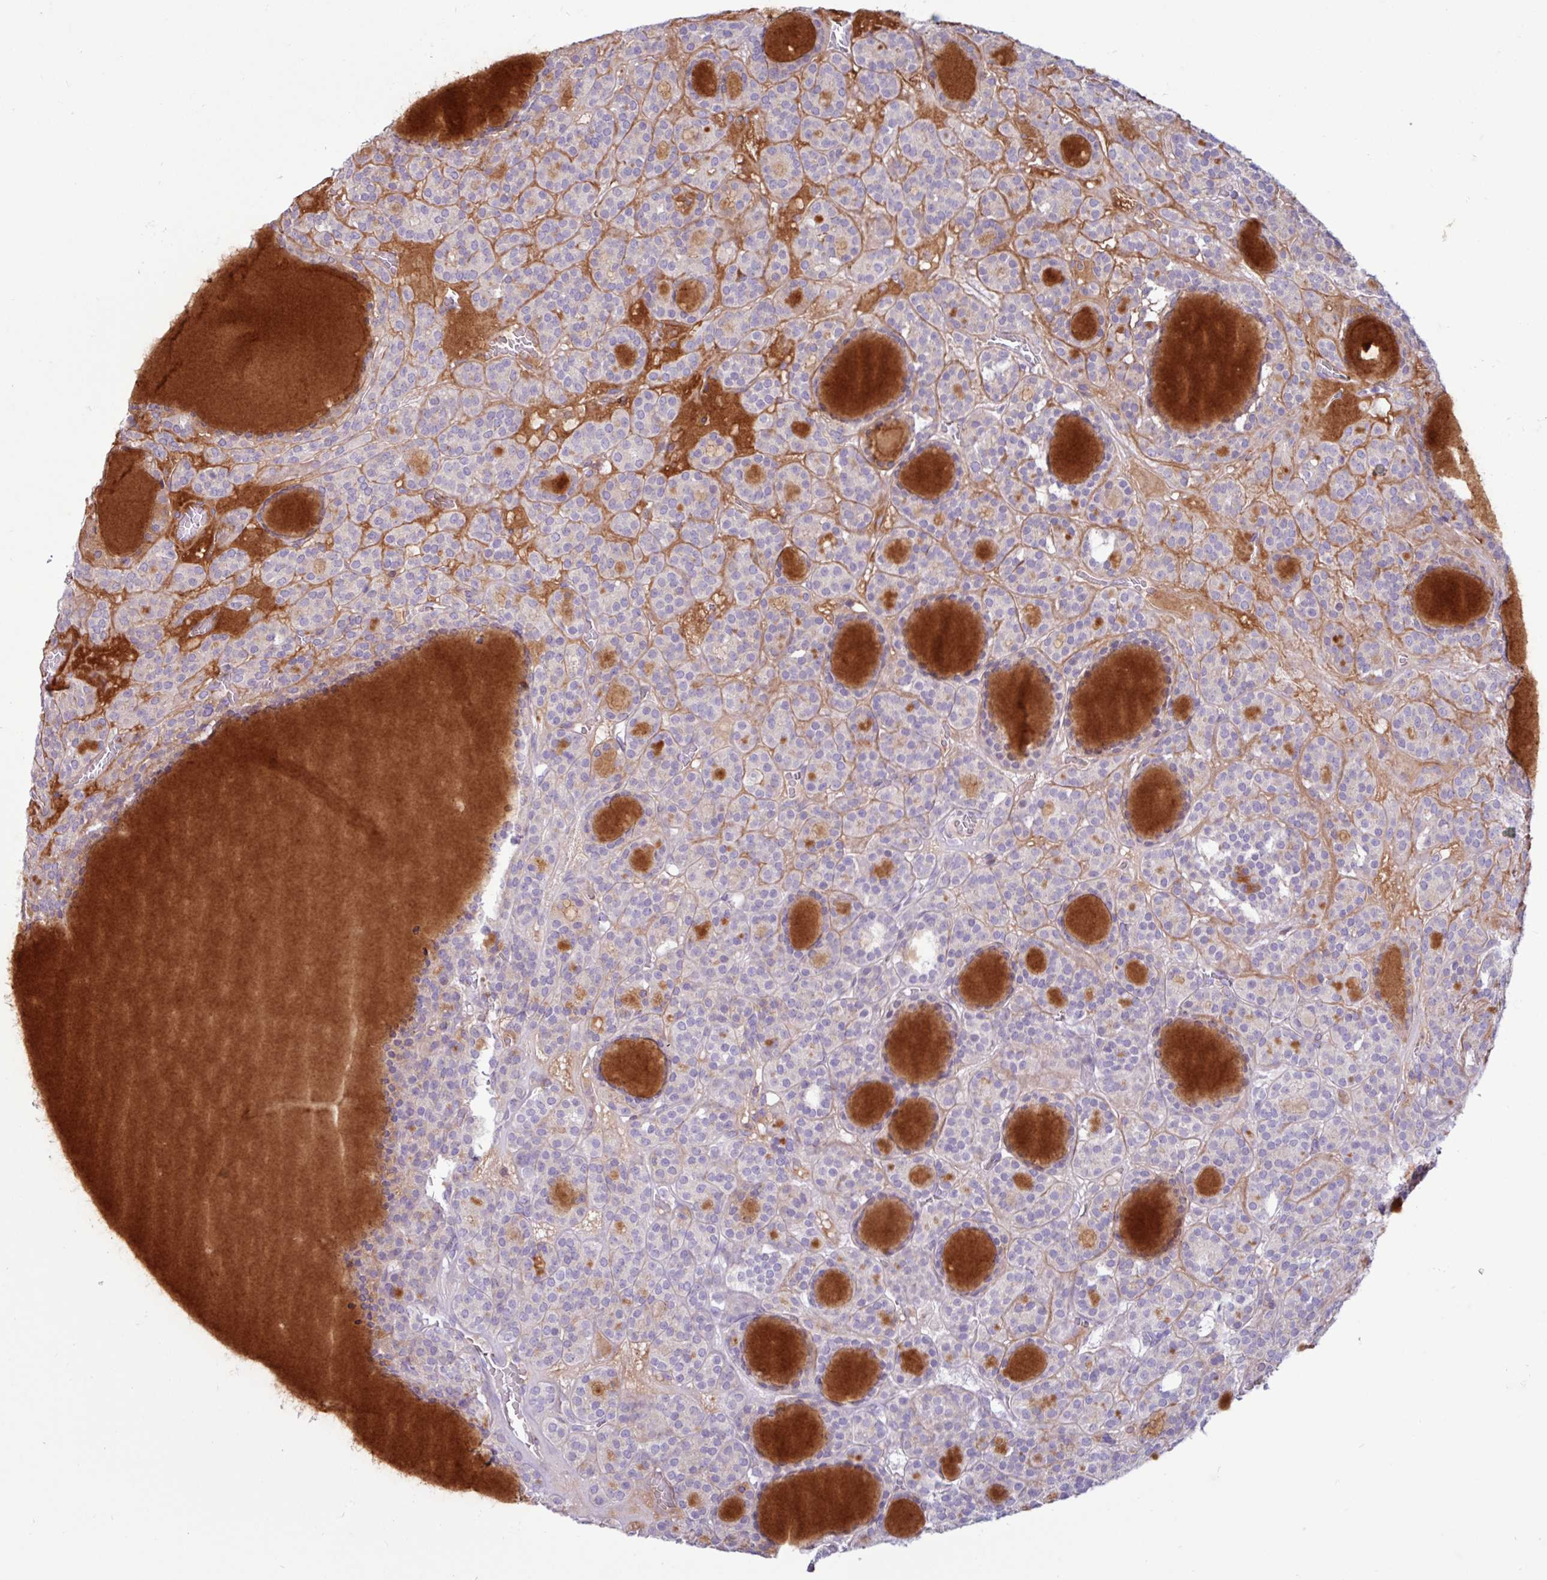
{"staining": {"intensity": "weak", "quantity": "25%-75%", "location": "cytoplasmic/membranous"}, "tissue": "thyroid cancer", "cell_type": "Tumor cells", "image_type": "cancer", "snomed": [{"axis": "morphology", "description": "Follicular adenoma carcinoma, NOS"}, {"axis": "topography", "description": "Thyroid gland"}], "caption": "Human thyroid cancer stained with a protein marker displays weak staining in tumor cells.", "gene": "PPP1R35", "patient": {"sex": "female", "age": 63}}